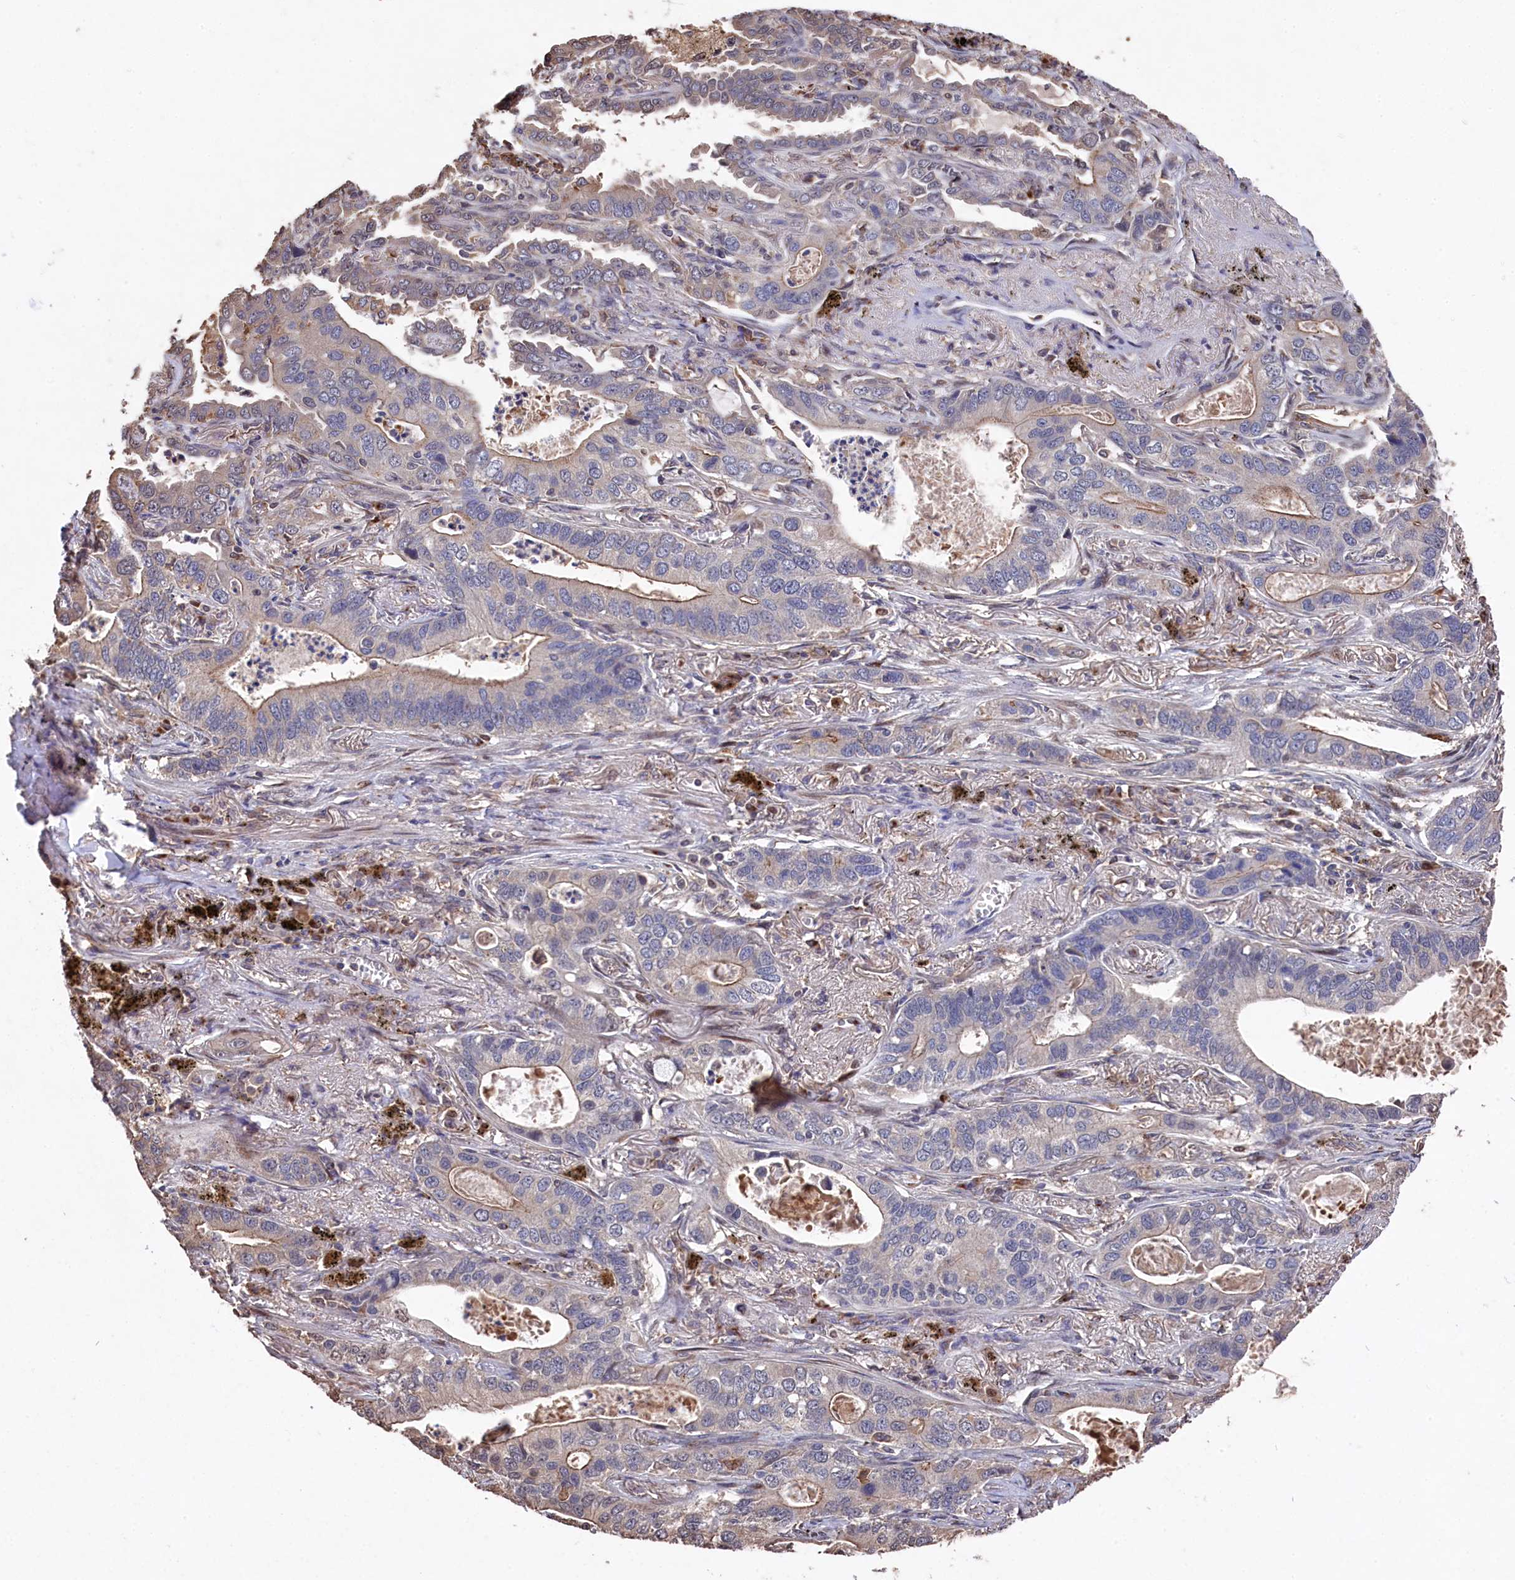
{"staining": {"intensity": "weak", "quantity": "<25%", "location": "cytoplasmic/membranous"}, "tissue": "lung cancer", "cell_type": "Tumor cells", "image_type": "cancer", "snomed": [{"axis": "morphology", "description": "Adenocarcinoma, NOS"}, {"axis": "topography", "description": "Lung"}], "caption": "High magnification brightfield microscopy of lung cancer stained with DAB (brown) and counterstained with hematoxylin (blue): tumor cells show no significant expression.", "gene": "NAA60", "patient": {"sex": "male", "age": 67}}